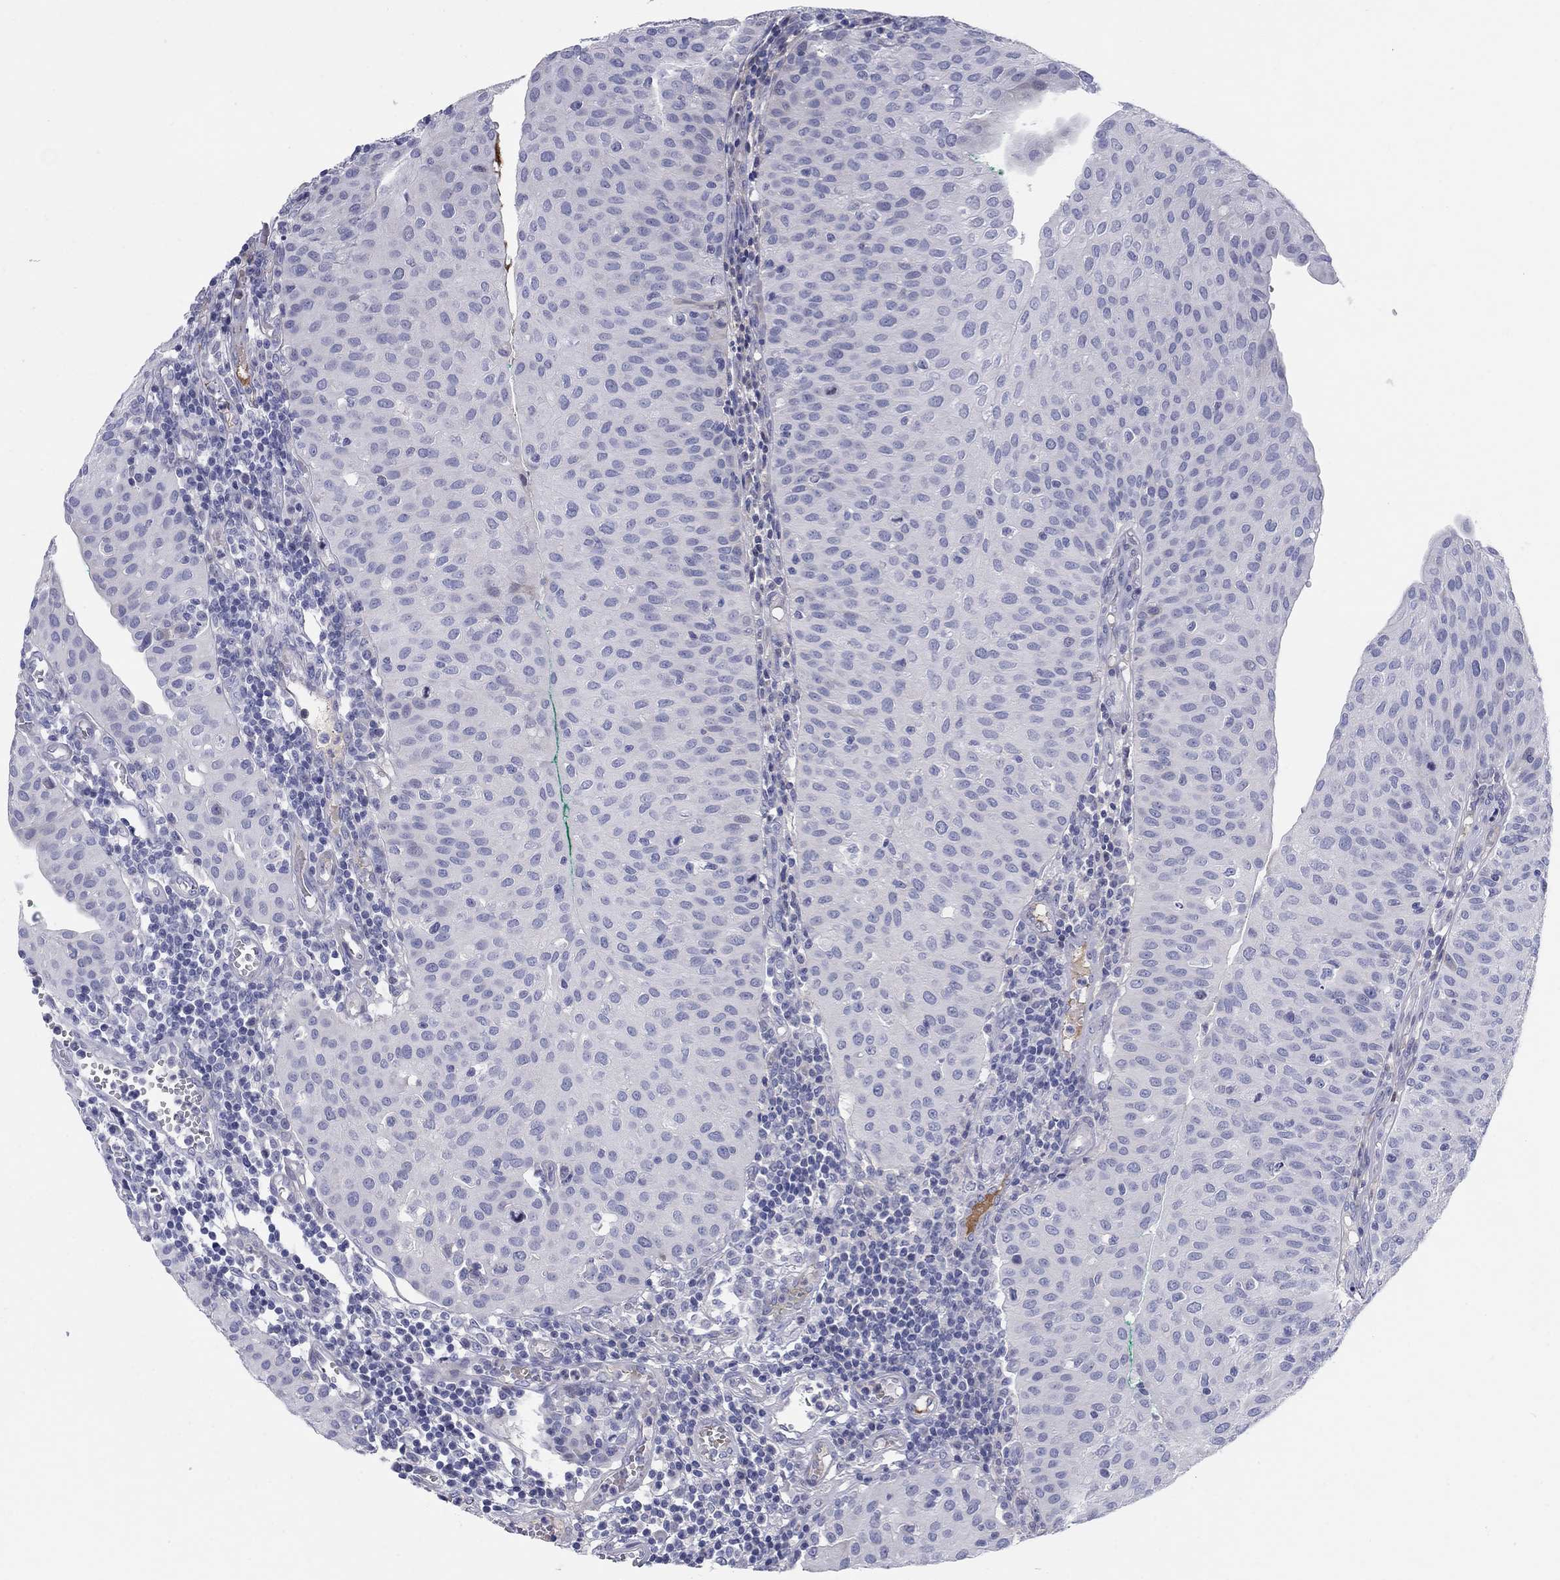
{"staining": {"intensity": "negative", "quantity": "none", "location": "none"}, "tissue": "urothelial cancer", "cell_type": "Tumor cells", "image_type": "cancer", "snomed": [{"axis": "morphology", "description": "Urothelial carcinoma, Low grade"}, {"axis": "topography", "description": "Urinary bladder"}], "caption": "Low-grade urothelial carcinoma stained for a protein using immunohistochemistry (IHC) shows no staining tumor cells.", "gene": "HEATR4", "patient": {"sex": "male", "age": 54}}